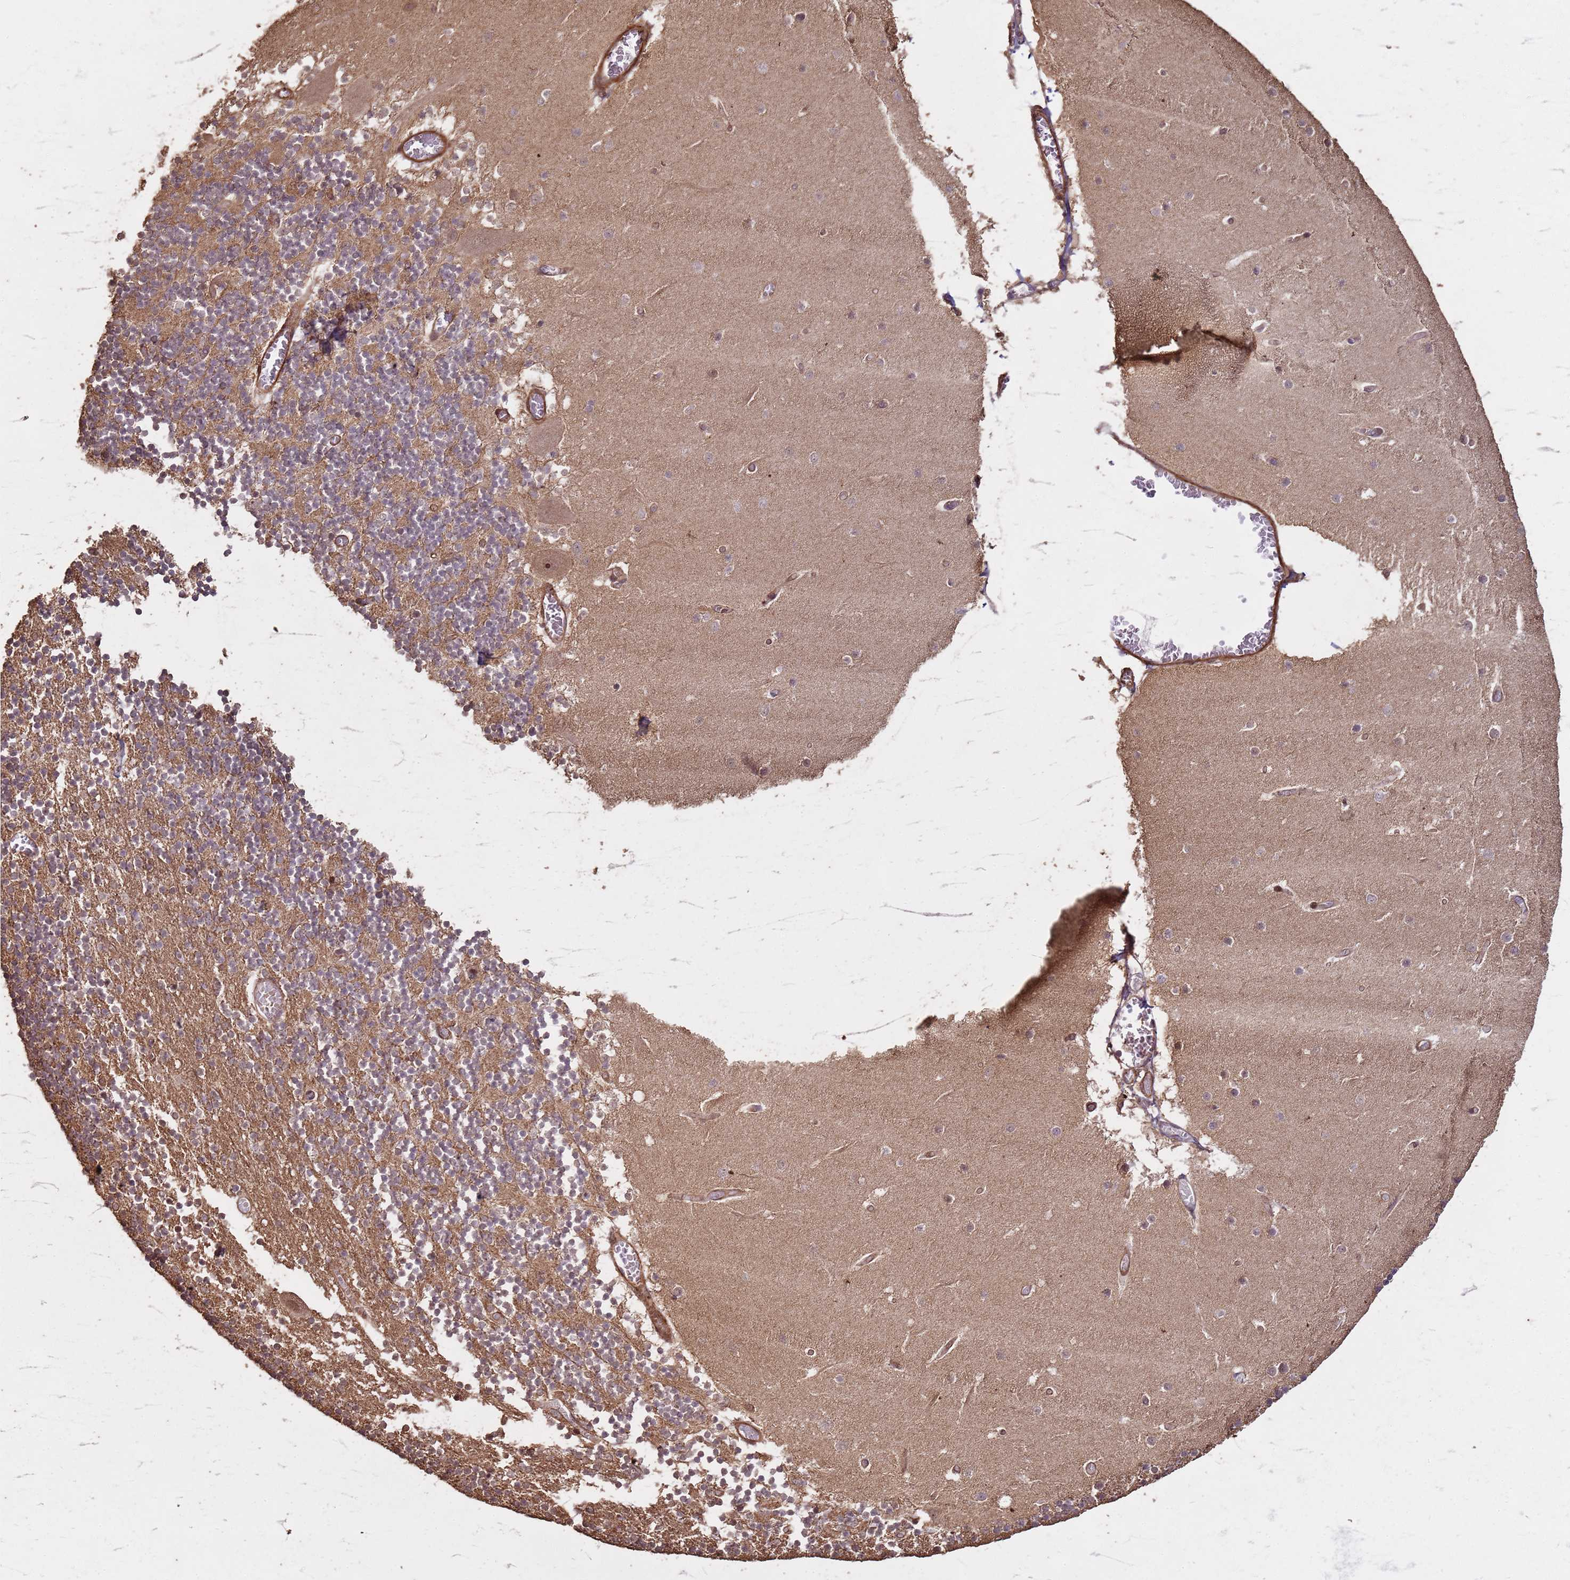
{"staining": {"intensity": "moderate", "quantity": "25%-75%", "location": "cytoplasmic/membranous"}, "tissue": "cerebellum", "cell_type": "Cells in granular layer", "image_type": "normal", "snomed": [{"axis": "morphology", "description": "Normal tissue, NOS"}, {"axis": "topography", "description": "Cerebellum"}], "caption": "This photomicrograph displays immunohistochemistry staining of normal human cerebellum, with medium moderate cytoplasmic/membranous staining in approximately 25%-75% of cells in granular layer.", "gene": "KIF26A", "patient": {"sex": "female", "age": 28}}